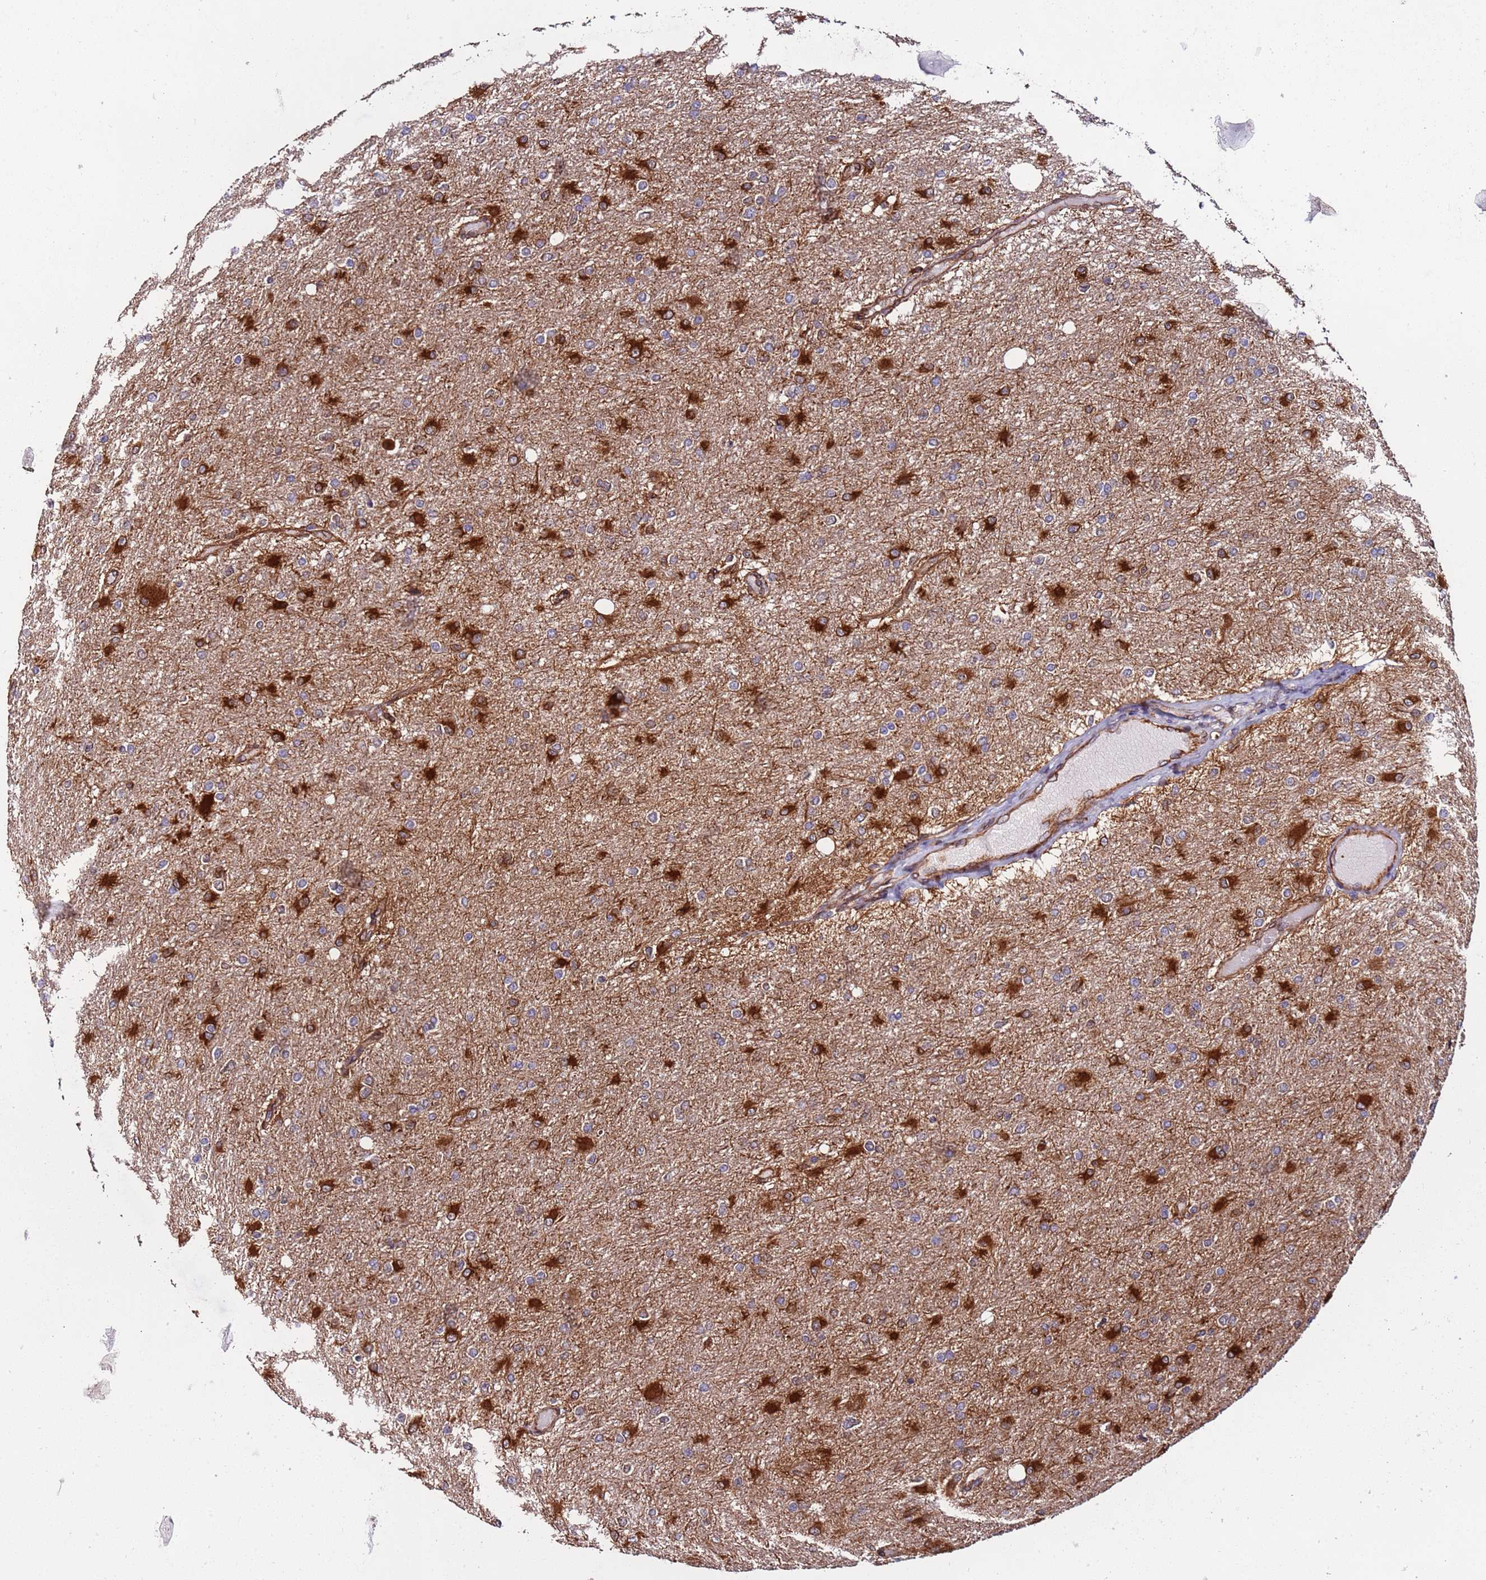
{"staining": {"intensity": "strong", "quantity": "25%-75%", "location": "cytoplasmic/membranous"}, "tissue": "glioma", "cell_type": "Tumor cells", "image_type": "cancer", "snomed": [{"axis": "morphology", "description": "Glioma, malignant, High grade"}, {"axis": "topography", "description": "Cerebral cortex"}], "caption": "Immunohistochemistry (IHC) image of glioma stained for a protein (brown), which reveals high levels of strong cytoplasmic/membranous staining in approximately 25%-75% of tumor cells.", "gene": "SLC41A3", "patient": {"sex": "female", "age": 36}}